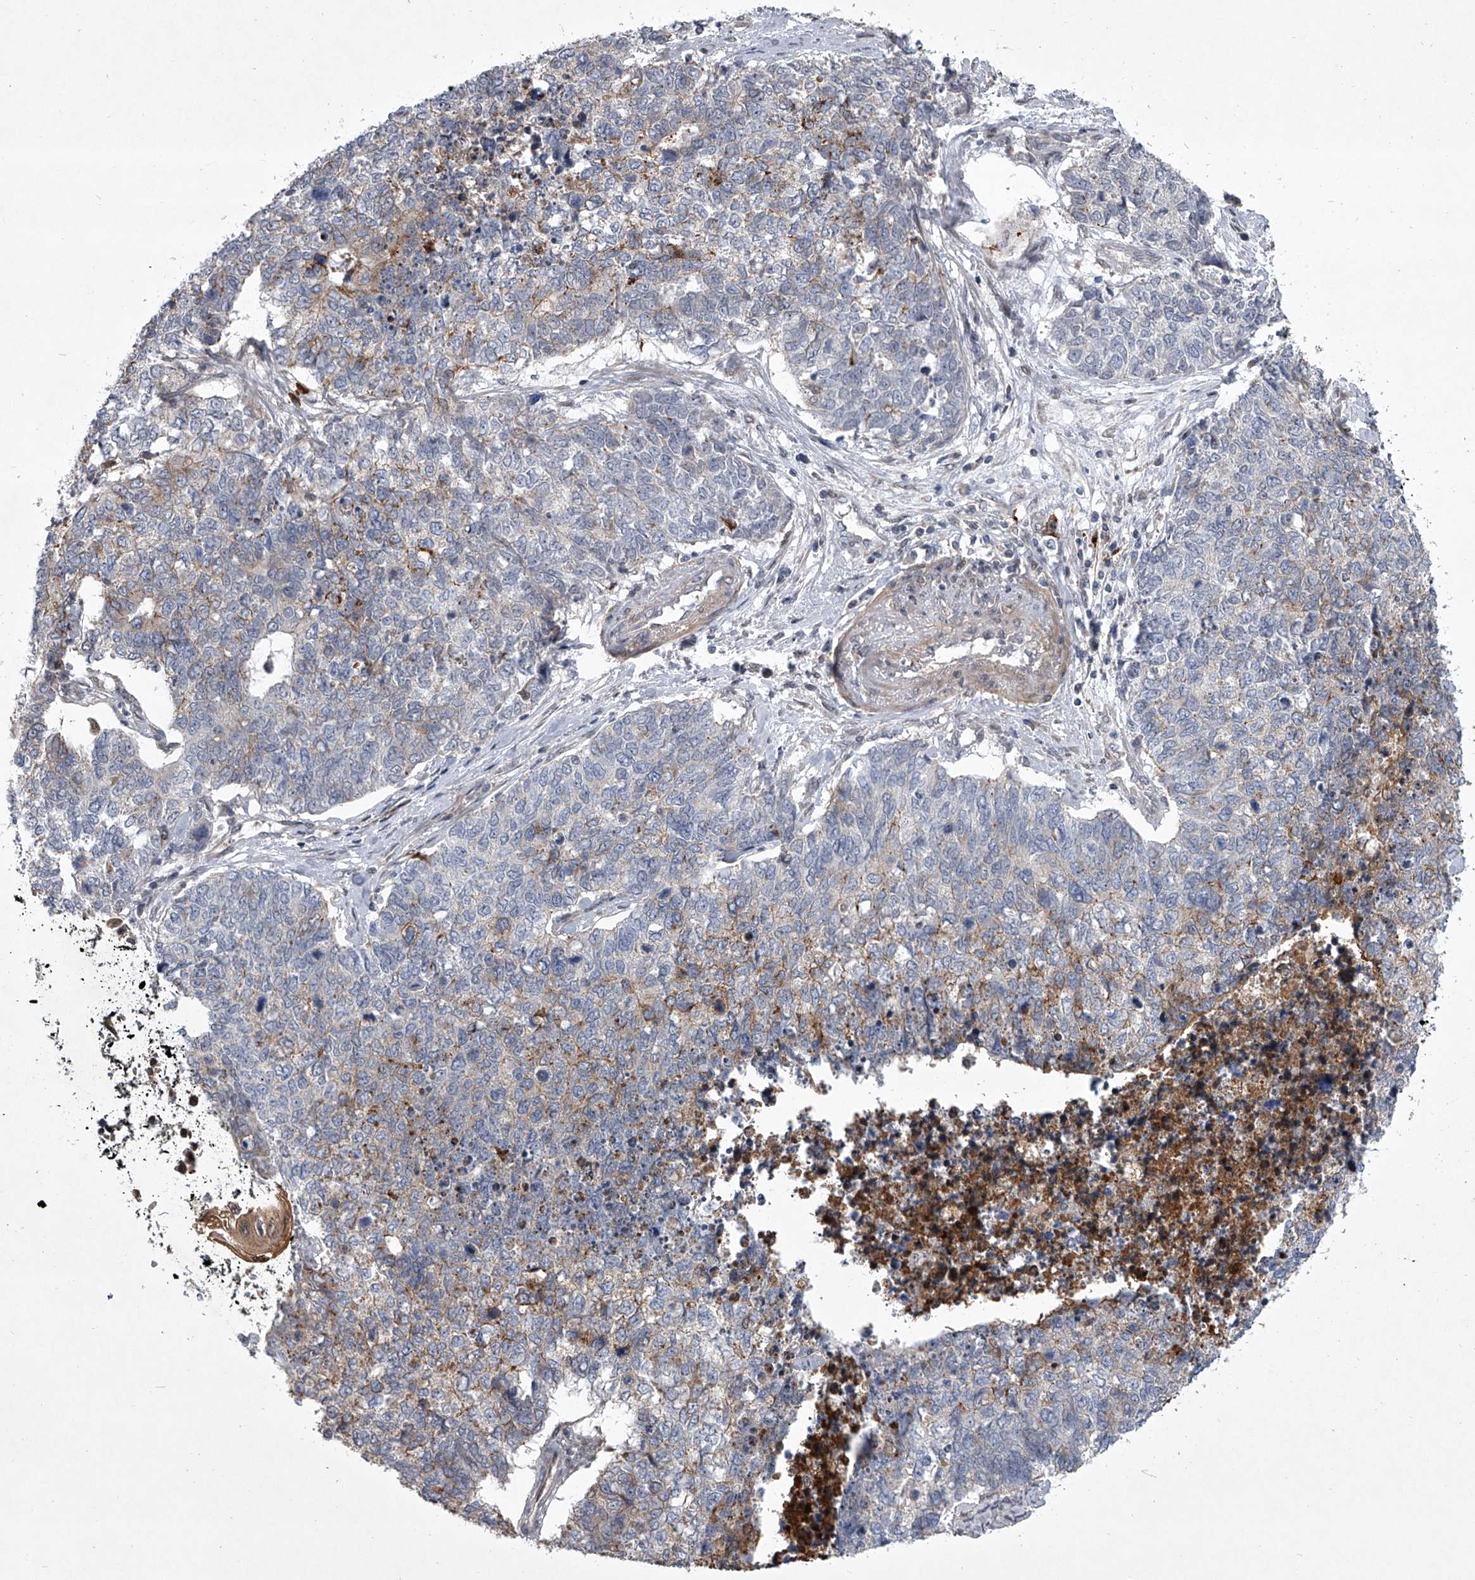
{"staining": {"intensity": "moderate", "quantity": "<25%", "location": "cytoplasmic/membranous"}, "tissue": "cervical cancer", "cell_type": "Tumor cells", "image_type": "cancer", "snomed": [{"axis": "morphology", "description": "Squamous cell carcinoma, NOS"}, {"axis": "topography", "description": "Cervix"}], "caption": "Cervical cancer (squamous cell carcinoma) tissue exhibits moderate cytoplasmic/membranous staining in about <25% of tumor cells The staining was performed using DAB (3,3'-diaminobenzidine), with brown indicating positive protein expression. Nuclei are stained blue with hematoxylin.", "gene": "HEATR6", "patient": {"sex": "female", "age": 63}}